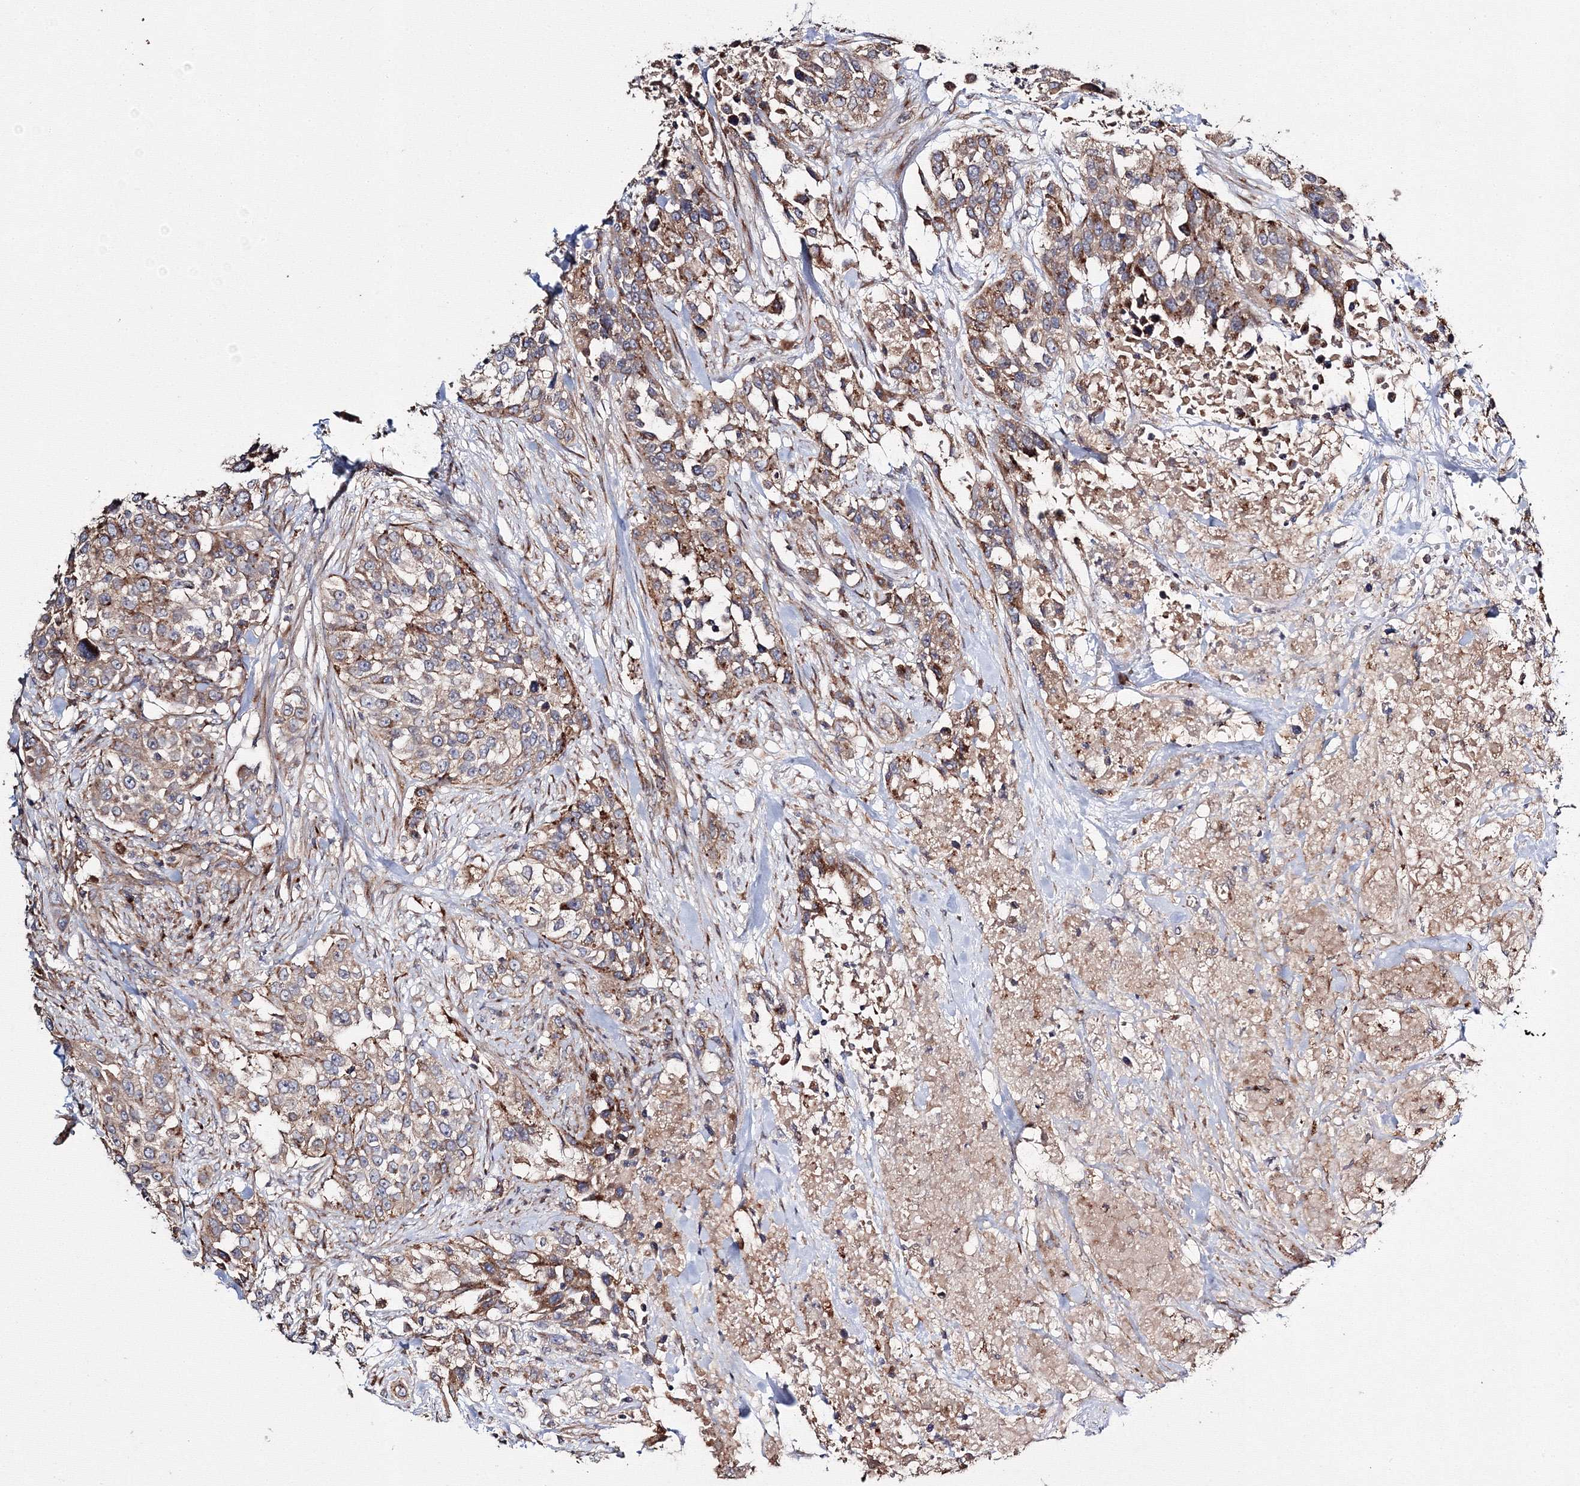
{"staining": {"intensity": "moderate", "quantity": ">75%", "location": "cytoplasmic/membranous"}, "tissue": "urothelial cancer", "cell_type": "Tumor cells", "image_type": "cancer", "snomed": [{"axis": "morphology", "description": "Urothelial carcinoma, High grade"}, {"axis": "topography", "description": "Urinary bladder"}], "caption": "Human urothelial cancer stained for a protein (brown) reveals moderate cytoplasmic/membranous positive staining in about >75% of tumor cells.", "gene": "DDO", "patient": {"sex": "female", "age": 80}}